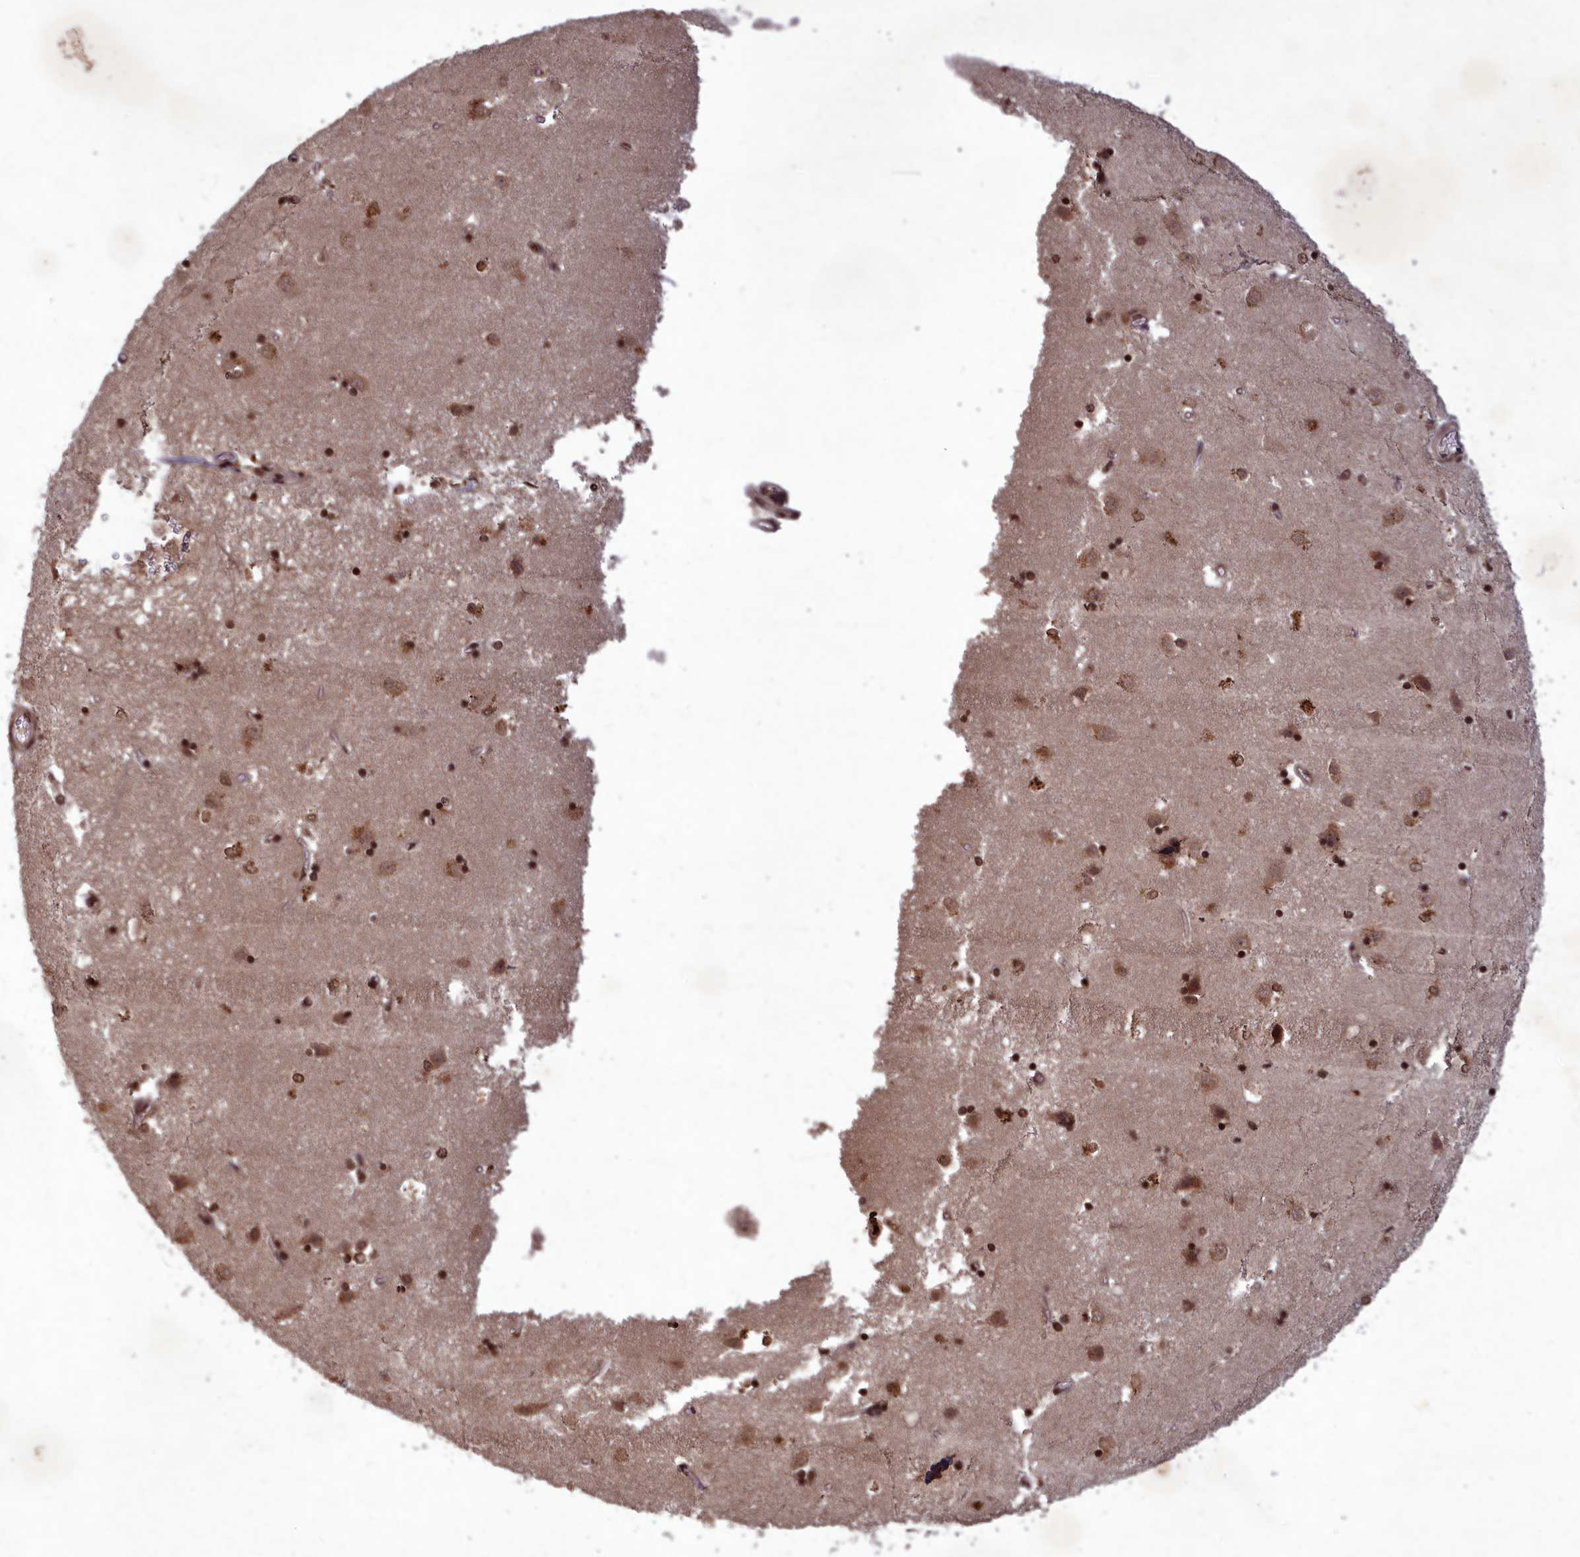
{"staining": {"intensity": "moderate", "quantity": ">75%", "location": "nuclear"}, "tissue": "caudate", "cell_type": "Glial cells", "image_type": "normal", "snomed": [{"axis": "morphology", "description": "Normal tissue, NOS"}, {"axis": "topography", "description": "Lateral ventricle wall"}], "caption": "IHC histopathology image of normal human caudate stained for a protein (brown), which displays medium levels of moderate nuclear expression in approximately >75% of glial cells.", "gene": "SRMS", "patient": {"sex": "male", "age": 45}}